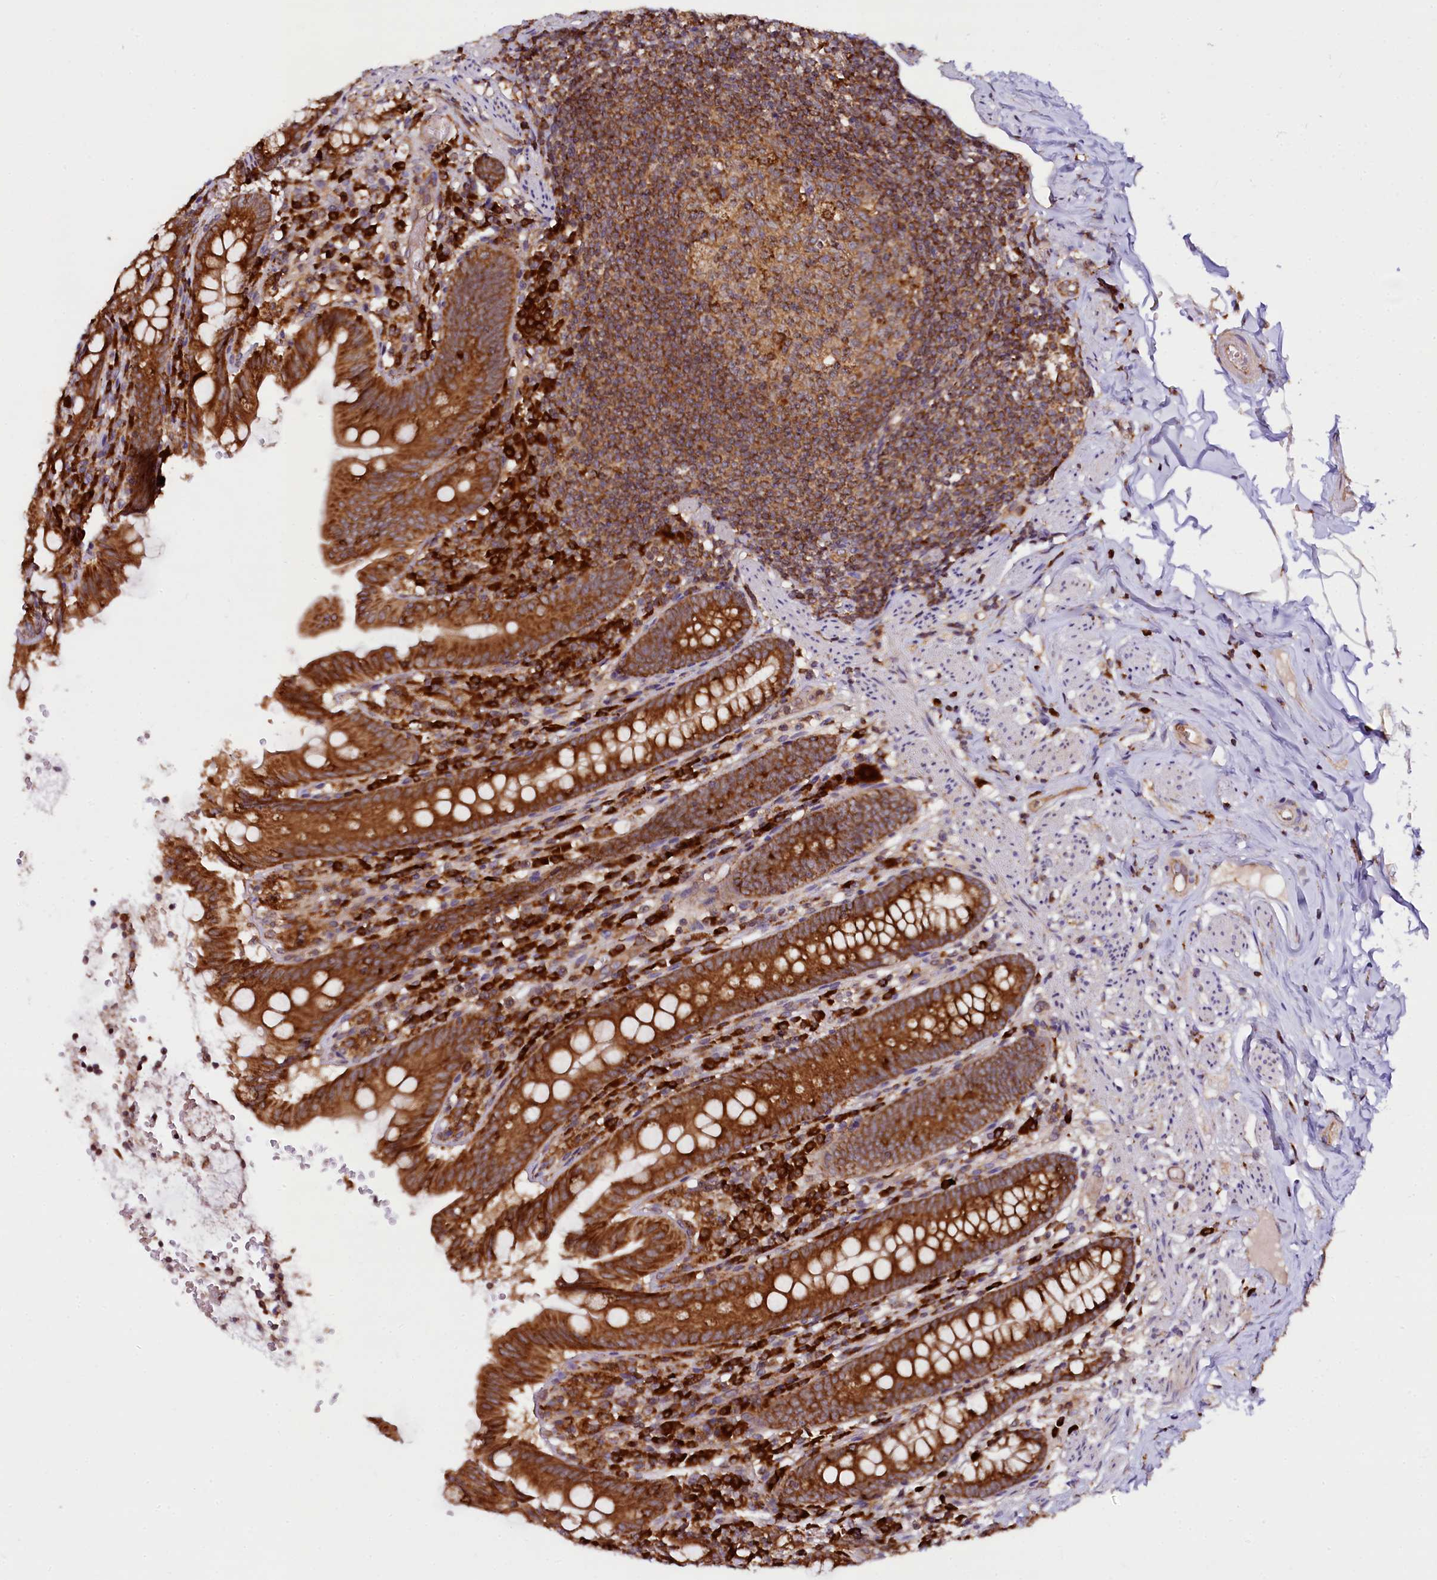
{"staining": {"intensity": "strong", "quantity": ">75%", "location": "cytoplasmic/membranous"}, "tissue": "appendix", "cell_type": "Glandular cells", "image_type": "normal", "snomed": [{"axis": "morphology", "description": "Normal tissue, NOS"}, {"axis": "topography", "description": "Appendix"}], "caption": "The histopathology image reveals immunohistochemical staining of unremarkable appendix. There is strong cytoplasmic/membranous positivity is present in approximately >75% of glandular cells.", "gene": "UFM1", "patient": {"sex": "male", "age": 55}}